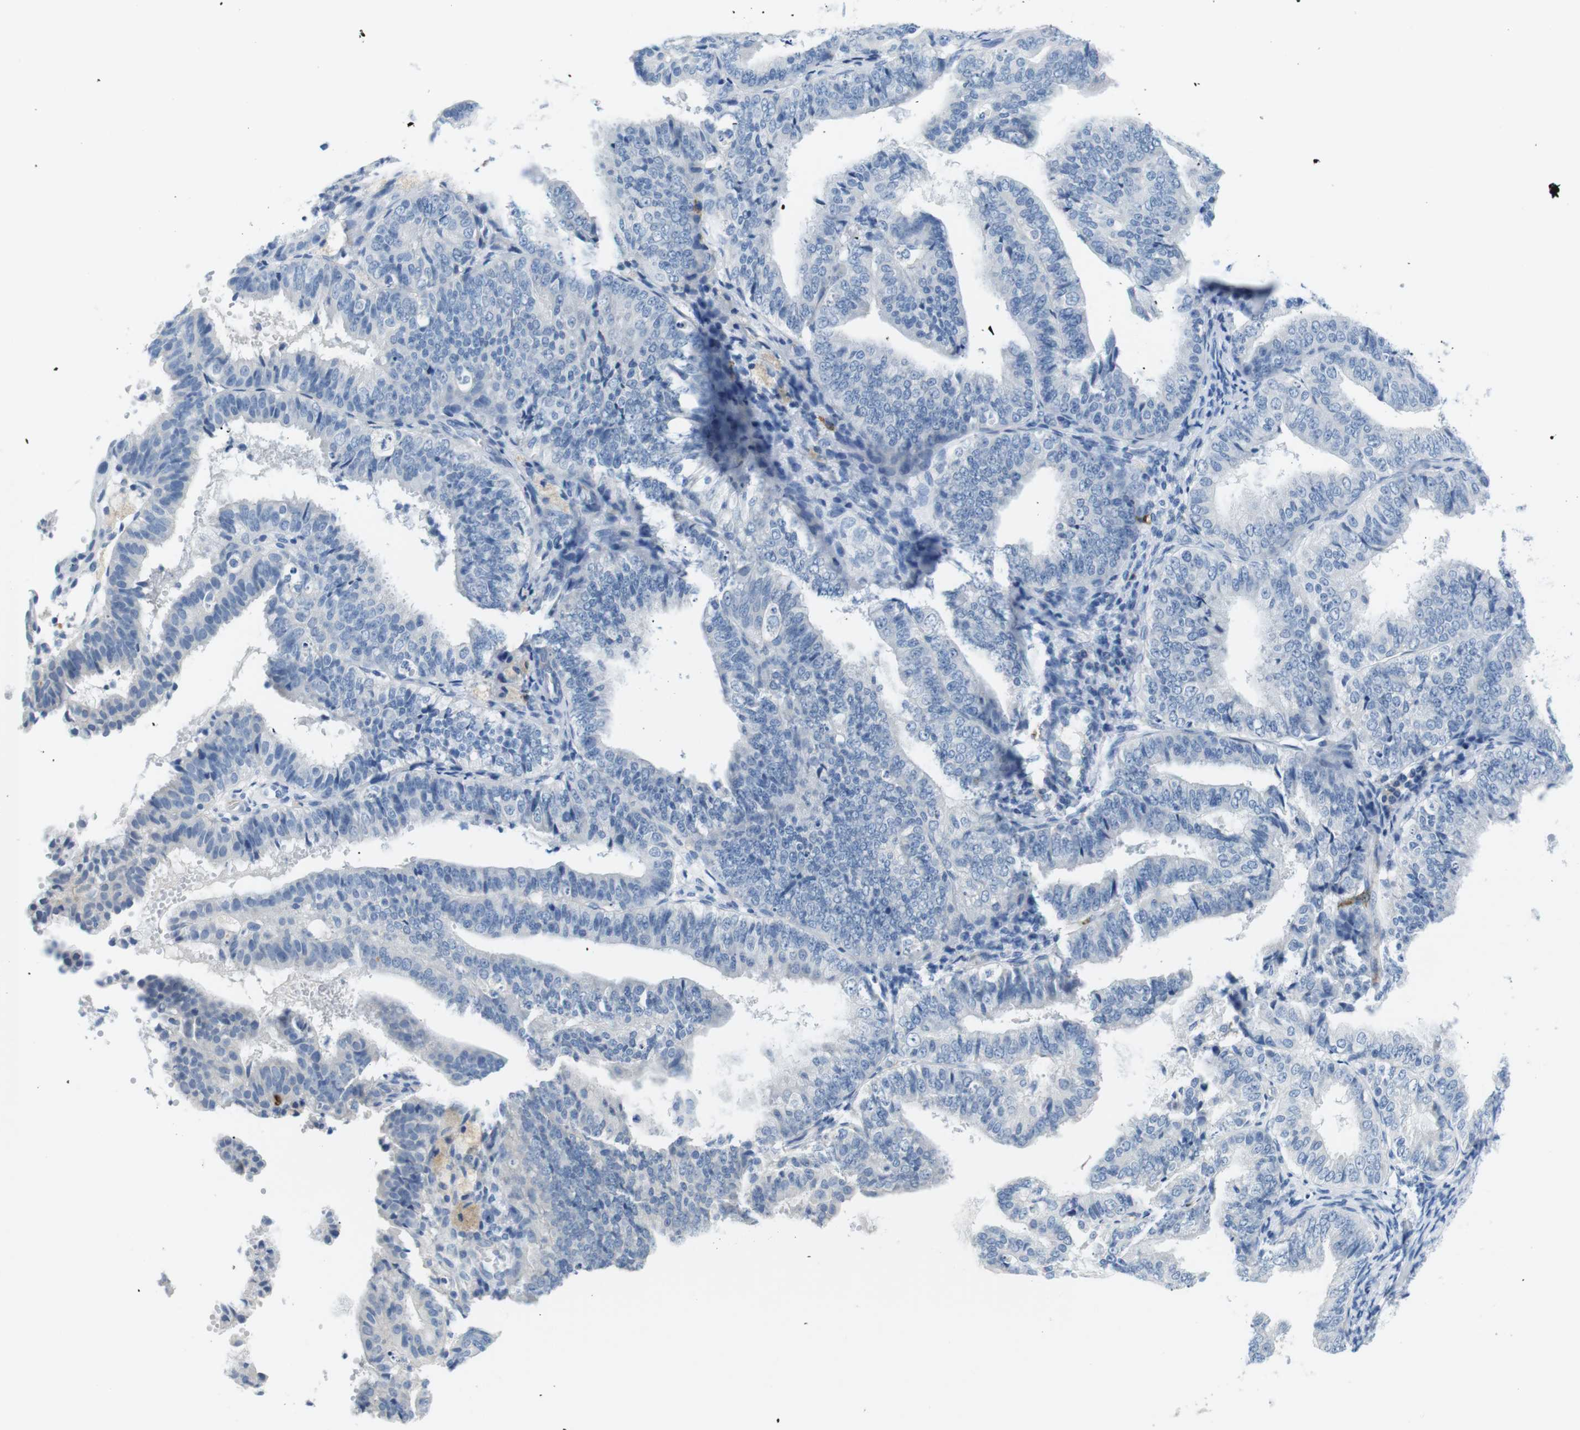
{"staining": {"intensity": "negative", "quantity": "none", "location": "none"}, "tissue": "endometrial cancer", "cell_type": "Tumor cells", "image_type": "cancer", "snomed": [{"axis": "morphology", "description": "Adenocarcinoma, NOS"}, {"axis": "topography", "description": "Endometrium"}], "caption": "The photomicrograph demonstrates no staining of tumor cells in endometrial adenocarcinoma.", "gene": "TNFRSF4", "patient": {"sex": "female", "age": 63}}